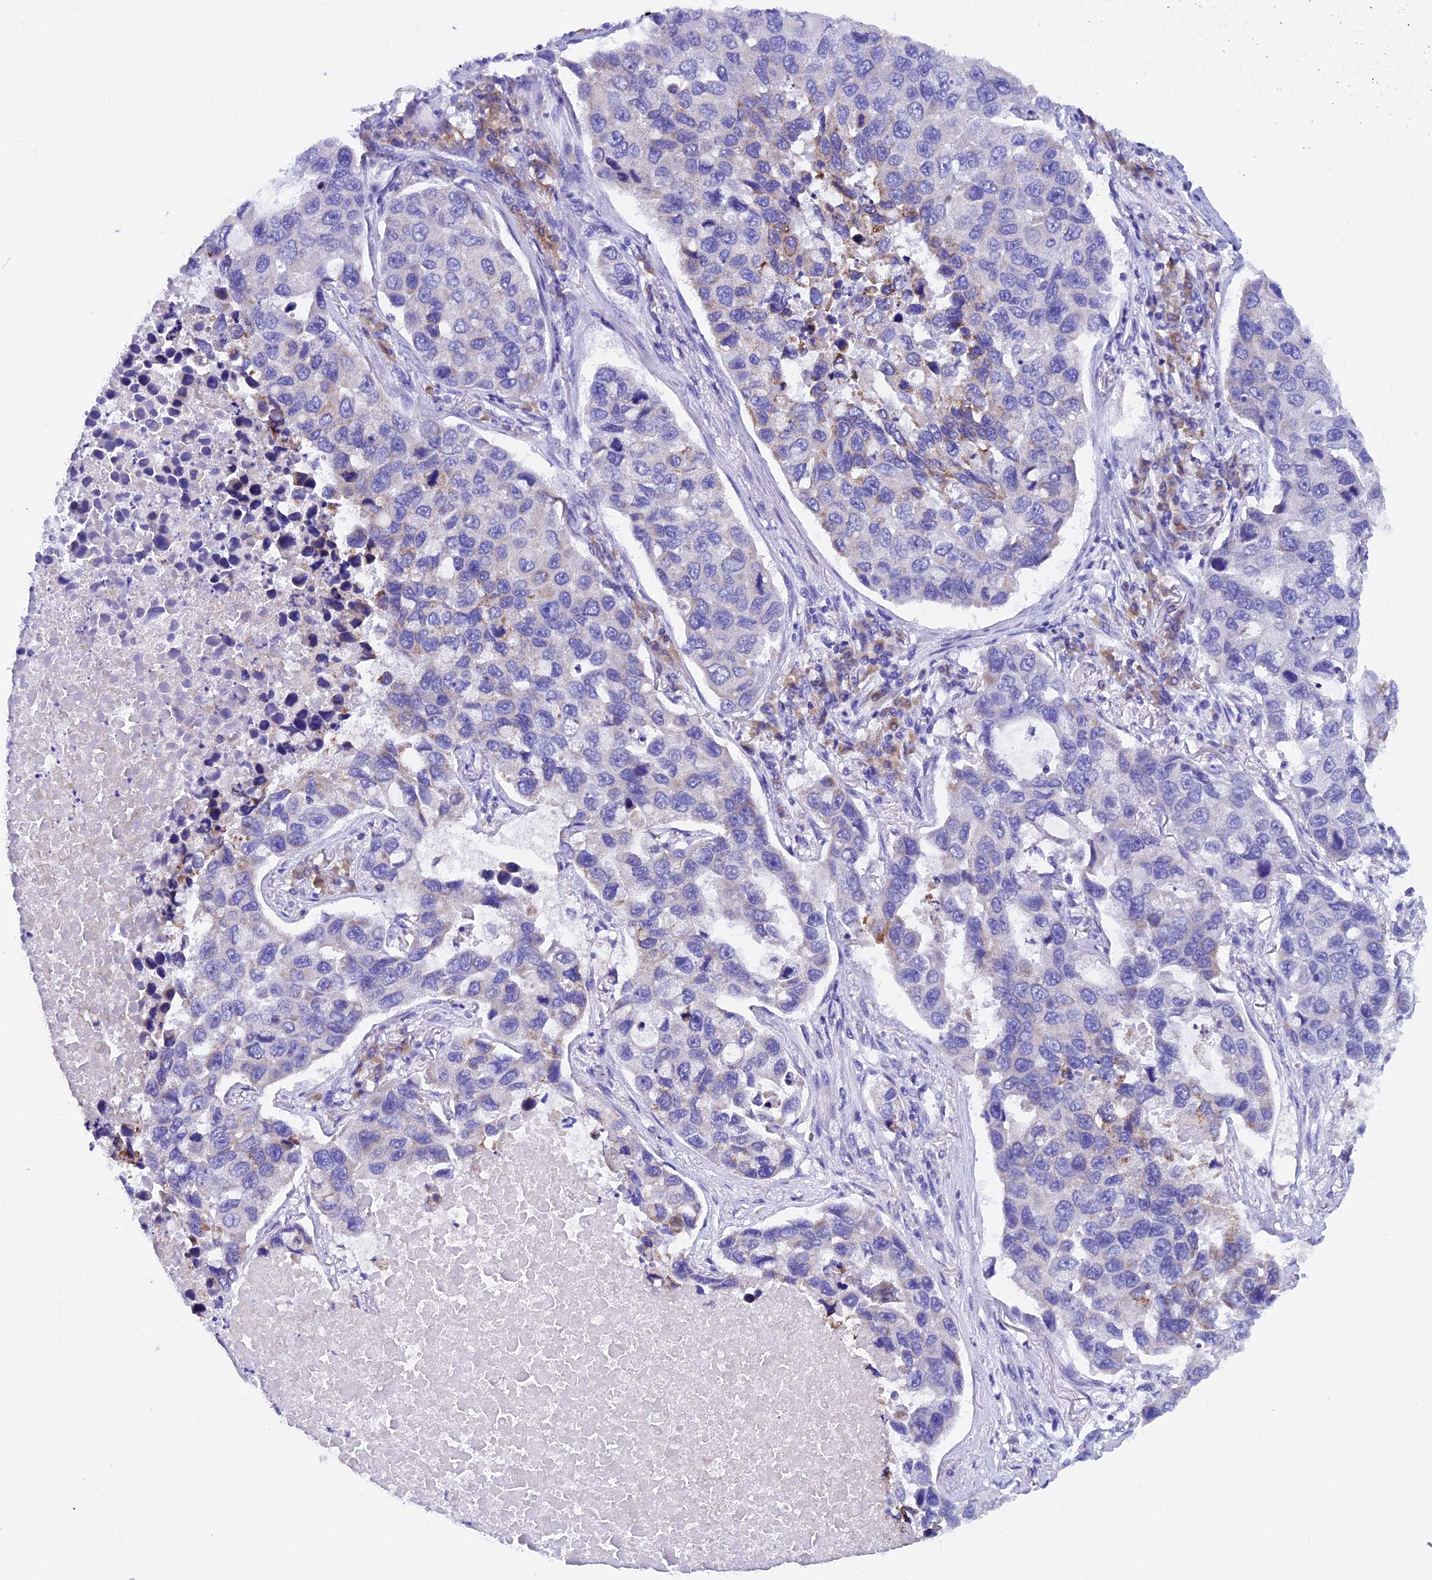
{"staining": {"intensity": "moderate", "quantity": "<25%", "location": "cytoplasmic/membranous"}, "tissue": "lung cancer", "cell_type": "Tumor cells", "image_type": "cancer", "snomed": [{"axis": "morphology", "description": "Adenocarcinoma, NOS"}, {"axis": "topography", "description": "Lung"}], "caption": "Tumor cells demonstrate moderate cytoplasmic/membranous expression in about <25% of cells in lung cancer.", "gene": "SLC8B1", "patient": {"sex": "male", "age": 64}}